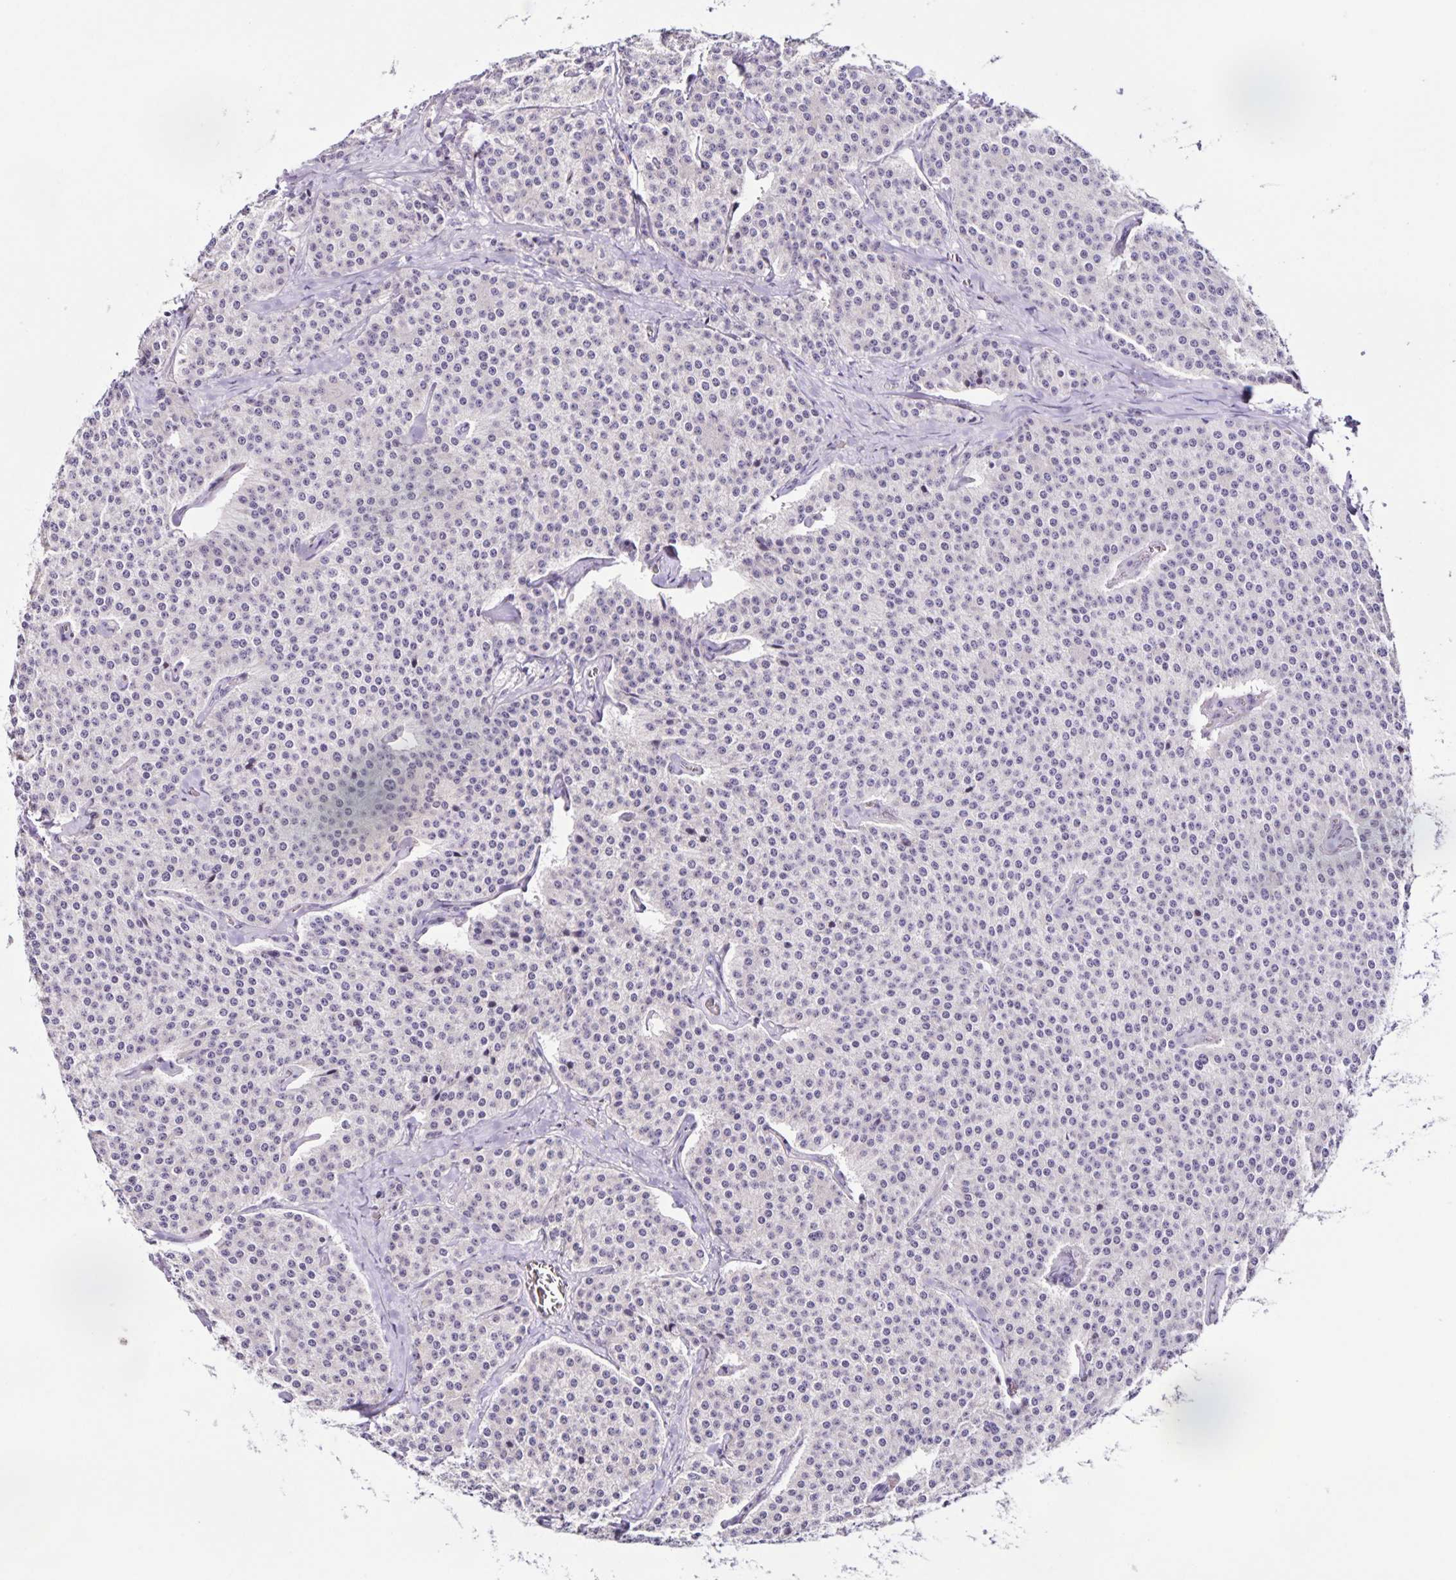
{"staining": {"intensity": "negative", "quantity": "none", "location": "none"}, "tissue": "carcinoid", "cell_type": "Tumor cells", "image_type": "cancer", "snomed": [{"axis": "morphology", "description": "Carcinoid, malignant, NOS"}, {"axis": "topography", "description": "Small intestine"}], "caption": "This is a image of IHC staining of carcinoid, which shows no expression in tumor cells.", "gene": "RNFT2", "patient": {"sex": "female", "age": 64}}